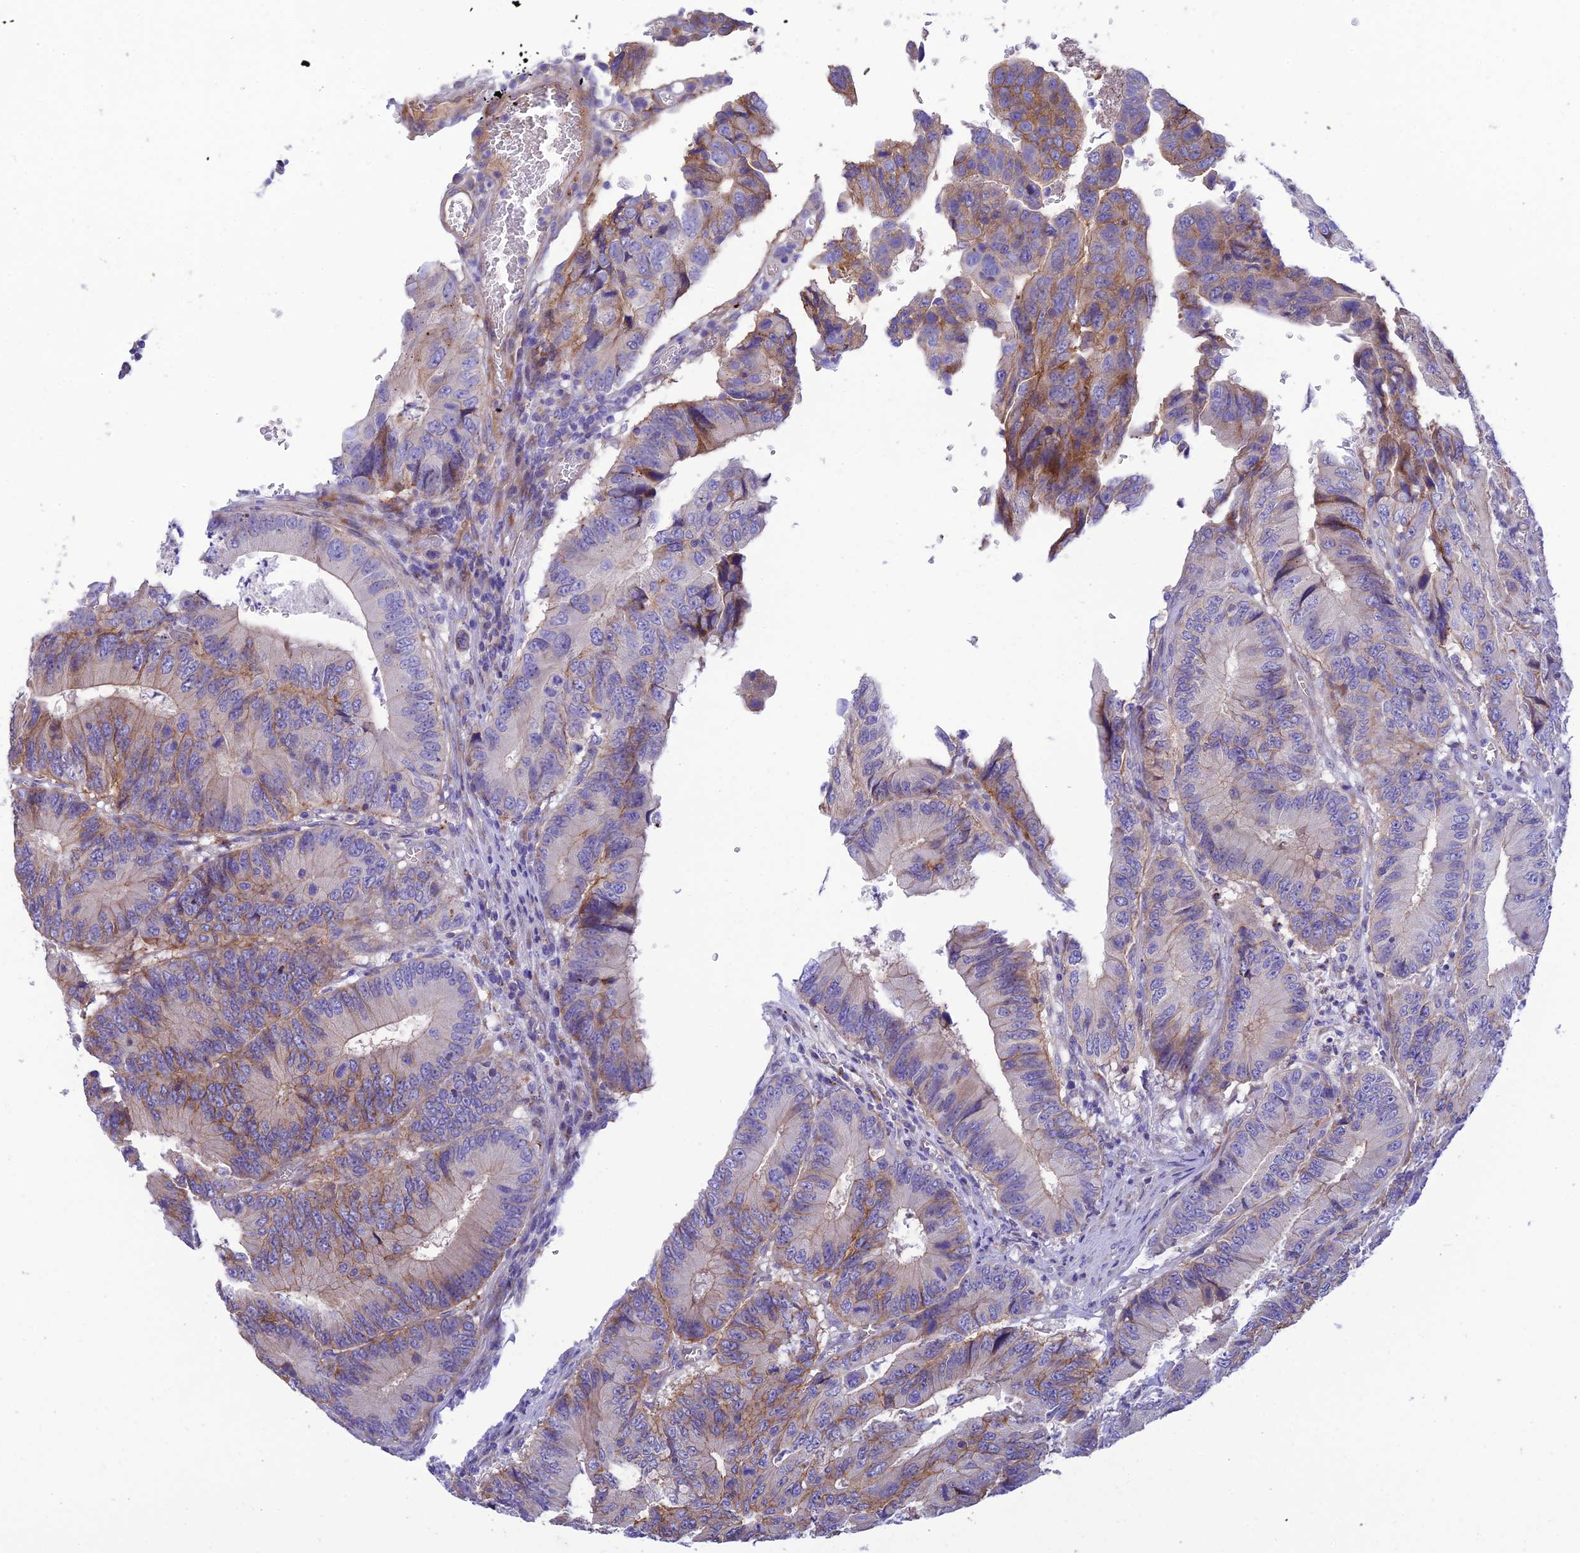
{"staining": {"intensity": "moderate", "quantity": "<25%", "location": "cytoplasmic/membranous"}, "tissue": "colorectal cancer", "cell_type": "Tumor cells", "image_type": "cancer", "snomed": [{"axis": "morphology", "description": "Adenocarcinoma, NOS"}, {"axis": "topography", "description": "Colon"}], "caption": "A brown stain highlights moderate cytoplasmic/membranous staining of a protein in human colorectal adenocarcinoma tumor cells. (DAB = brown stain, brightfield microscopy at high magnification).", "gene": "CCDC157", "patient": {"sex": "male", "age": 85}}